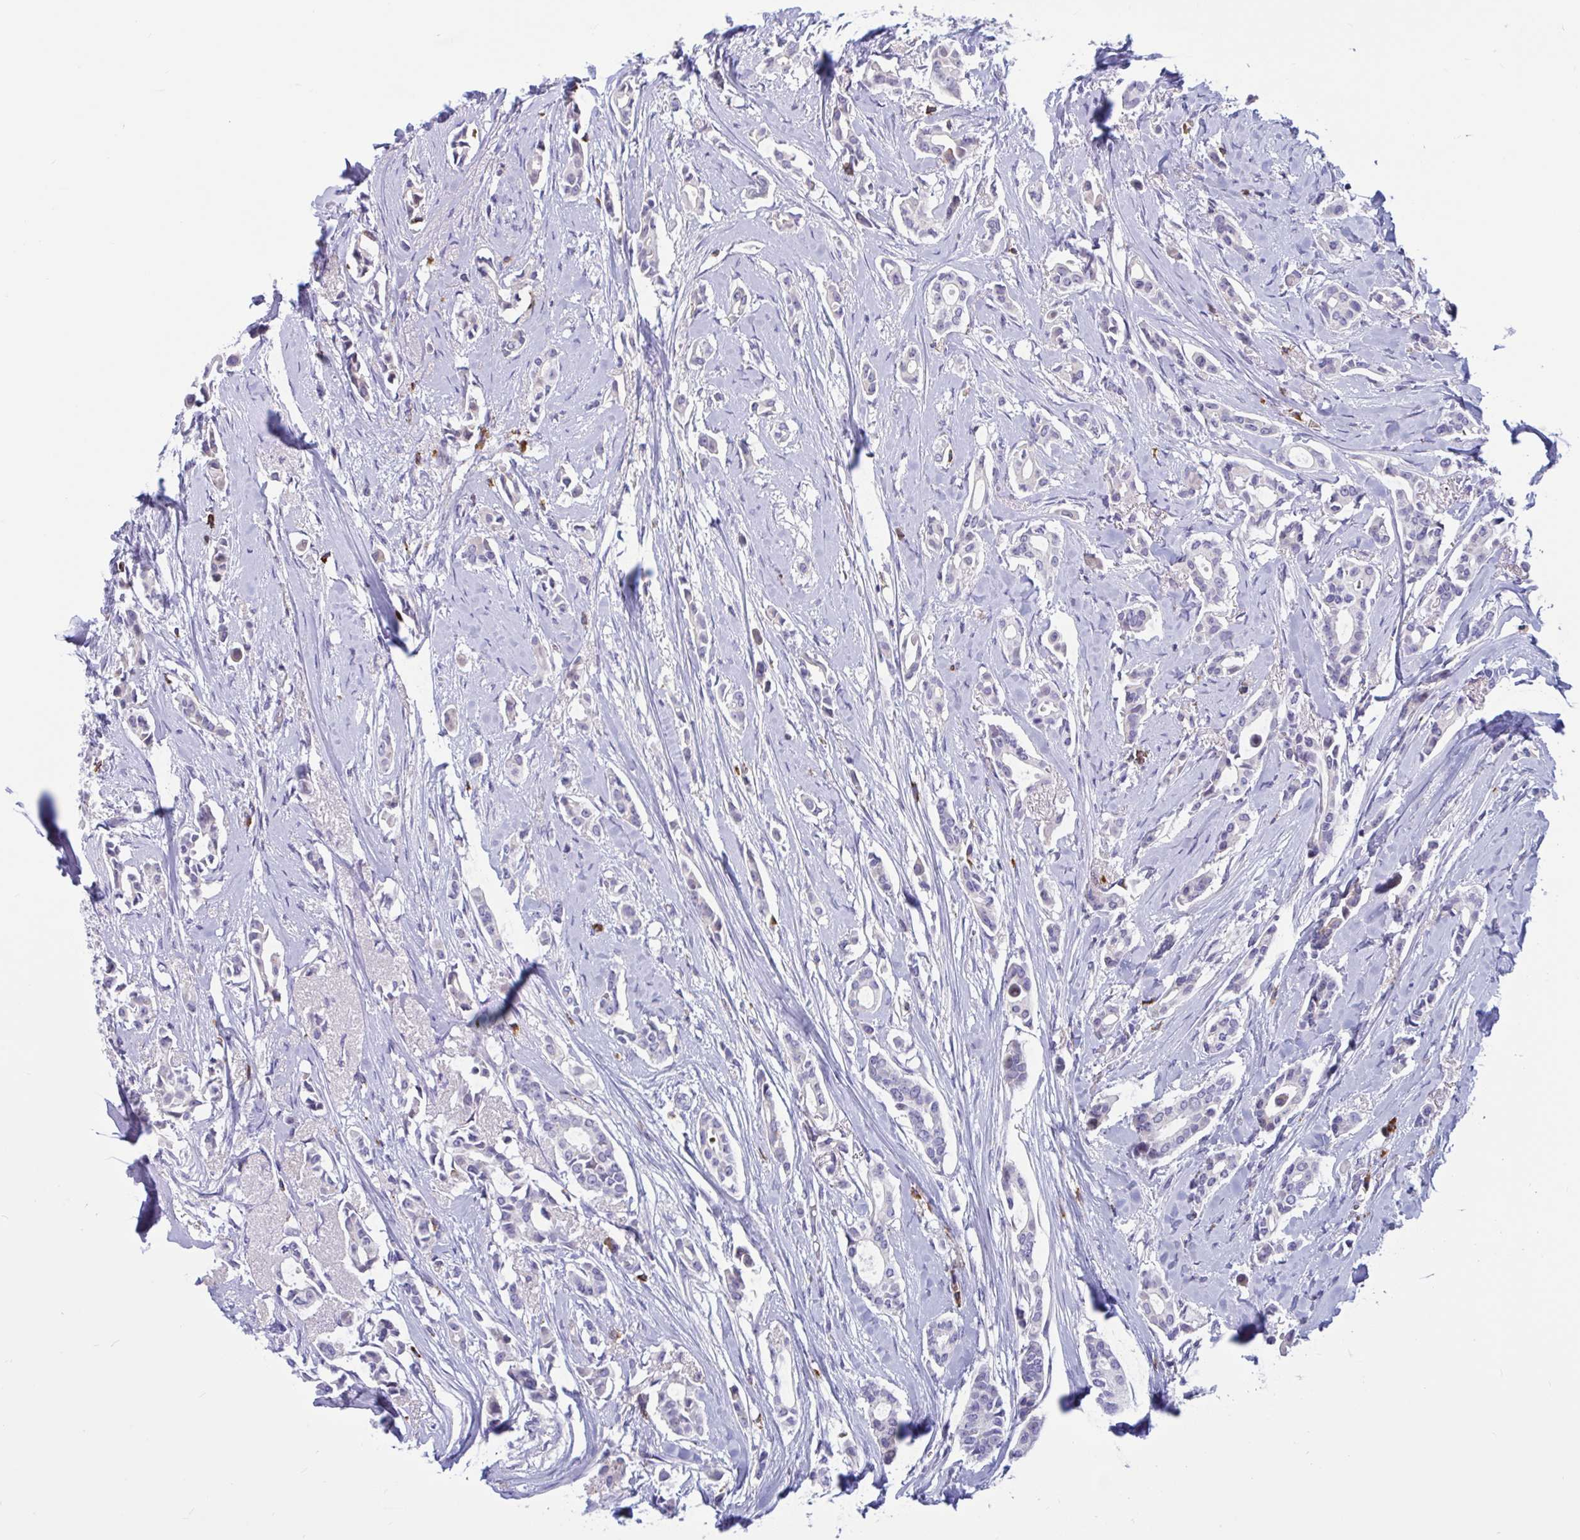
{"staining": {"intensity": "negative", "quantity": "none", "location": "none"}, "tissue": "breast cancer", "cell_type": "Tumor cells", "image_type": "cancer", "snomed": [{"axis": "morphology", "description": "Duct carcinoma"}, {"axis": "topography", "description": "Breast"}], "caption": "There is no significant expression in tumor cells of breast cancer (invasive ductal carcinoma).", "gene": "FAM219B", "patient": {"sex": "female", "age": 64}}